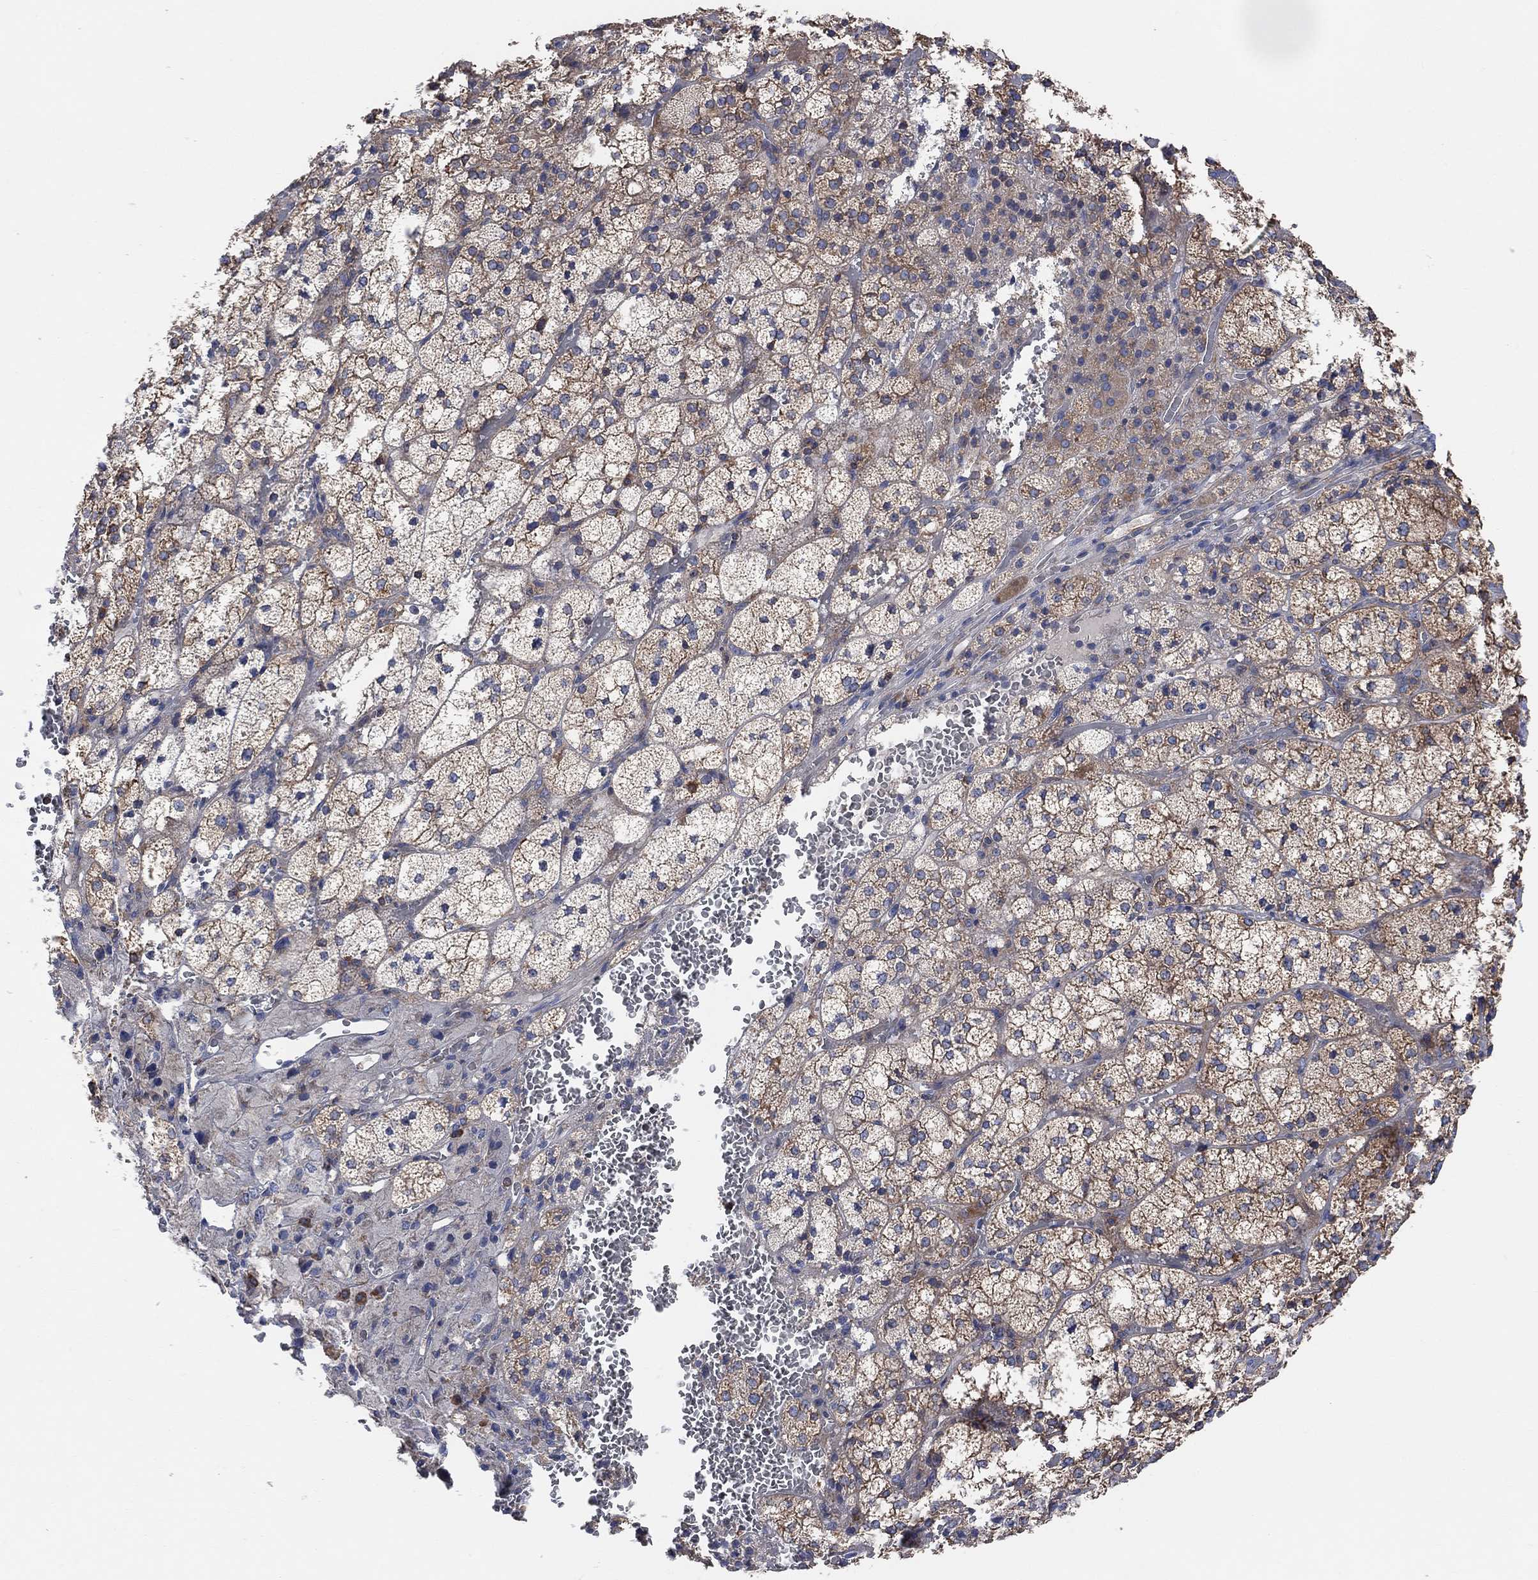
{"staining": {"intensity": "moderate", "quantity": "25%-75%", "location": "cytoplasmic/membranous"}, "tissue": "adrenal gland", "cell_type": "Glandular cells", "image_type": "normal", "snomed": [{"axis": "morphology", "description": "Normal tissue, NOS"}, {"axis": "topography", "description": "Adrenal gland"}], "caption": "Immunohistochemical staining of benign human adrenal gland reveals medium levels of moderate cytoplasmic/membranous staining in approximately 25%-75% of glandular cells.", "gene": "BLOC1S3", "patient": {"sex": "female", "age": 60}}